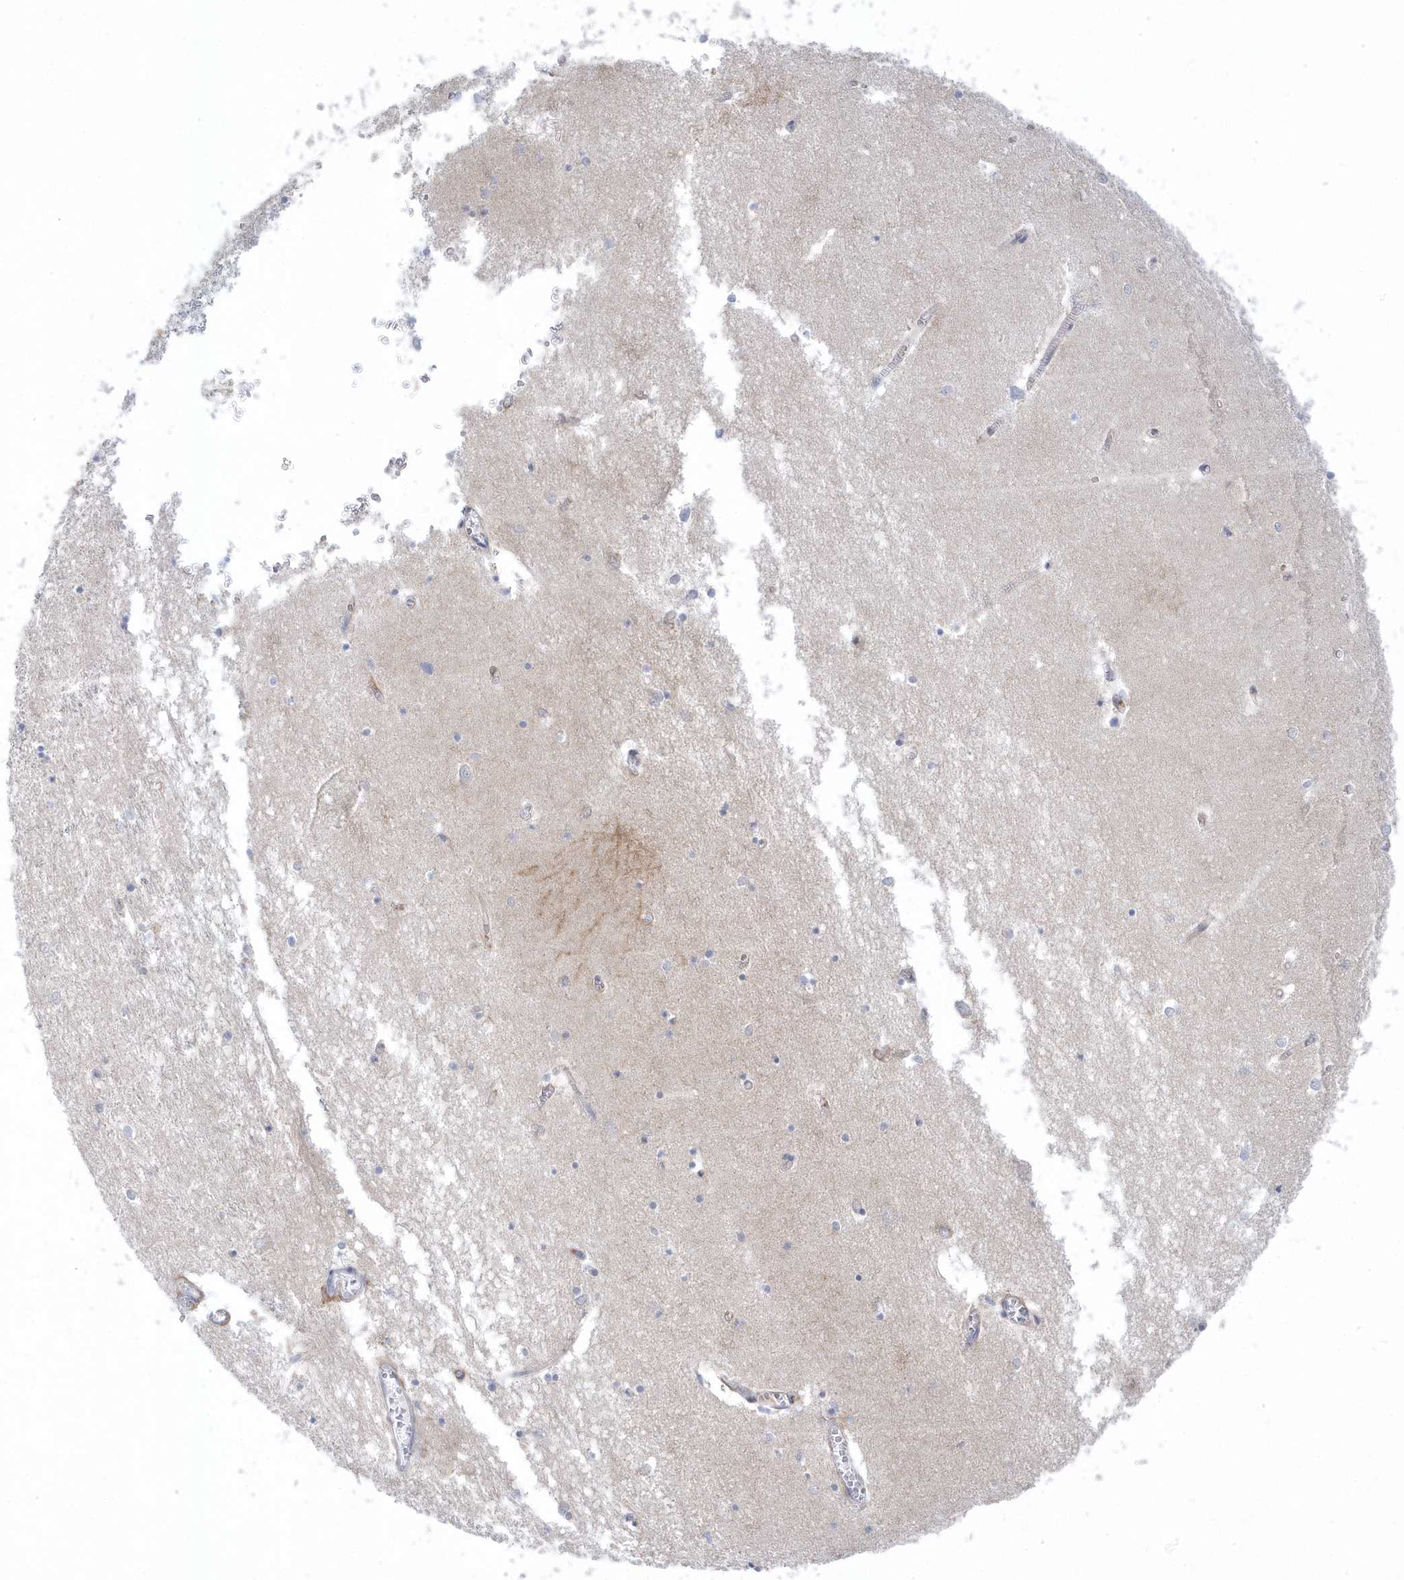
{"staining": {"intensity": "strong", "quantity": "<25%", "location": "cytoplasmic/membranous"}, "tissue": "hippocampus", "cell_type": "Glial cells", "image_type": "normal", "snomed": [{"axis": "morphology", "description": "Normal tissue, NOS"}, {"axis": "topography", "description": "Hippocampus"}], "caption": "This image shows normal hippocampus stained with IHC to label a protein in brown. The cytoplasmic/membranous of glial cells show strong positivity for the protein. Nuclei are counter-stained blue.", "gene": "ANAPC1", "patient": {"sex": "male", "age": 70}}